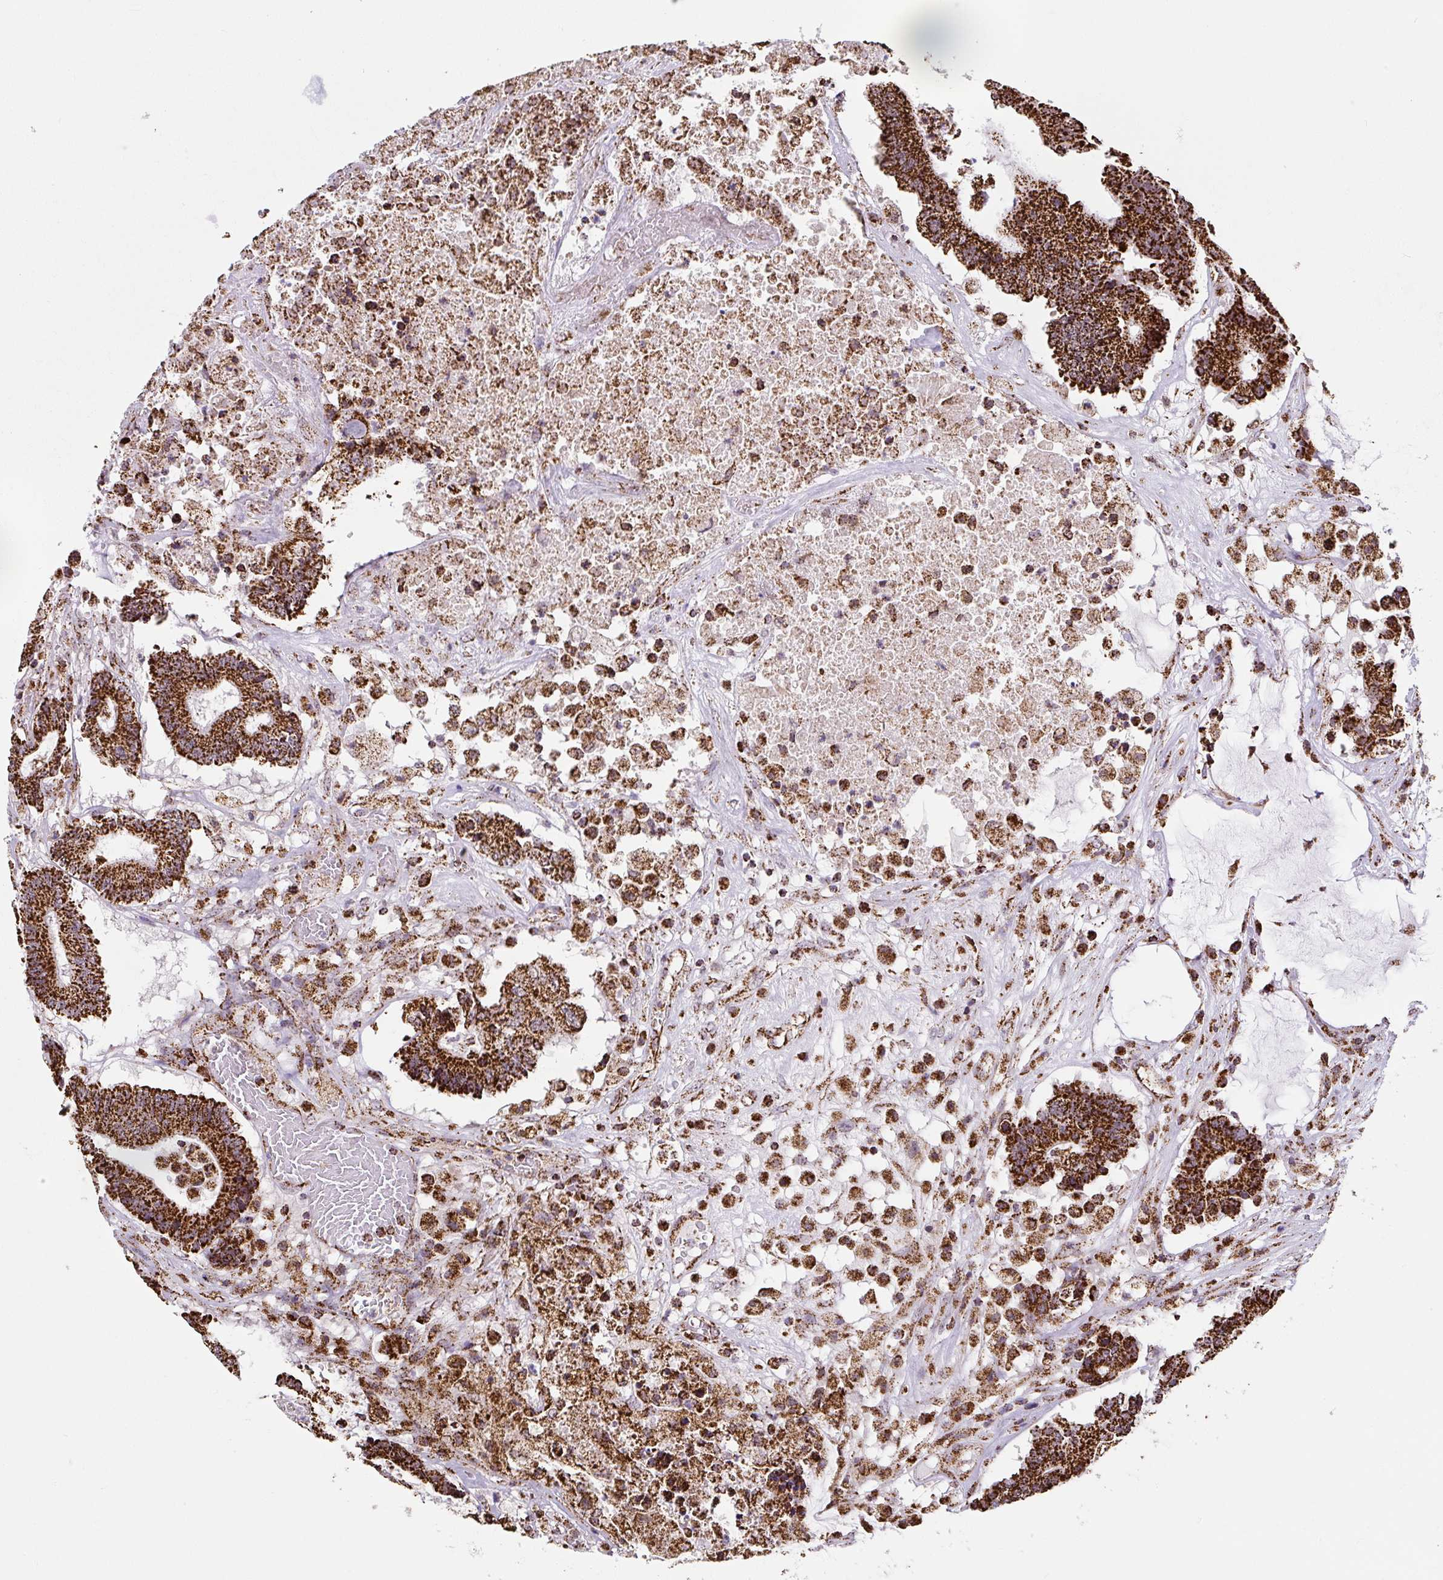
{"staining": {"intensity": "strong", "quantity": ">75%", "location": "cytoplasmic/membranous"}, "tissue": "colorectal cancer", "cell_type": "Tumor cells", "image_type": "cancer", "snomed": [{"axis": "morphology", "description": "Adenocarcinoma, NOS"}, {"axis": "topography", "description": "Colon"}], "caption": "Colorectal cancer (adenocarcinoma) stained with a protein marker demonstrates strong staining in tumor cells.", "gene": "ATP5F1A", "patient": {"sex": "female", "age": 84}}